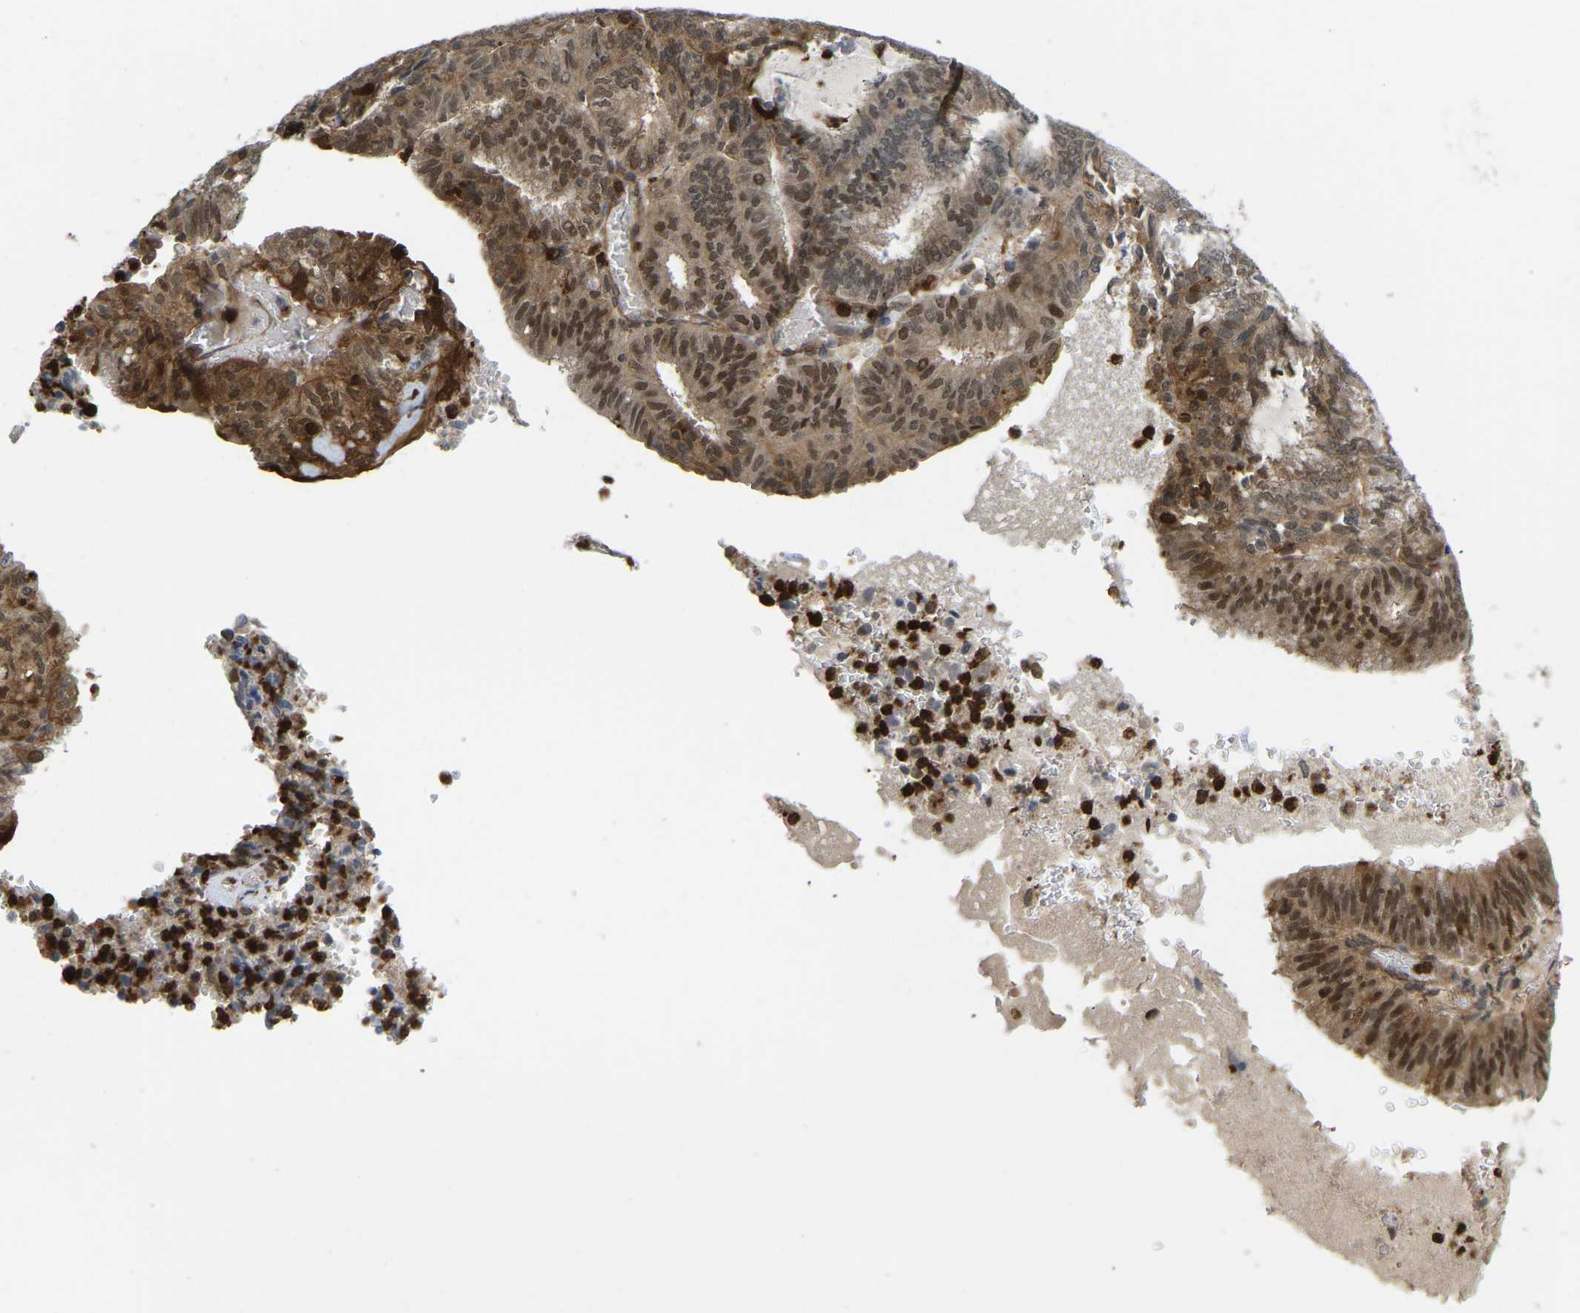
{"staining": {"intensity": "moderate", "quantity": ">75%", "location": "cytoplasmic/membranous,nuclear"}, "tissue": "endometrial cancer", "cell_type": "Tumor cells", "image_type": "cancer", "snomed": [{"axis": "morphology", "description": "Adenocarcinoma, NOS"}, {"axis": "topography", "description": "Uterus"}], "caption": "Protein positivity by immunohistochemistry reveals moderate cytoplasmic/membranous and nuclear positivity in approximately >75% of tumor cells in adenocarcinoma (endometrial).", "gene": "SERPINB5", "patient": {"sex": "female", "age": 60}}